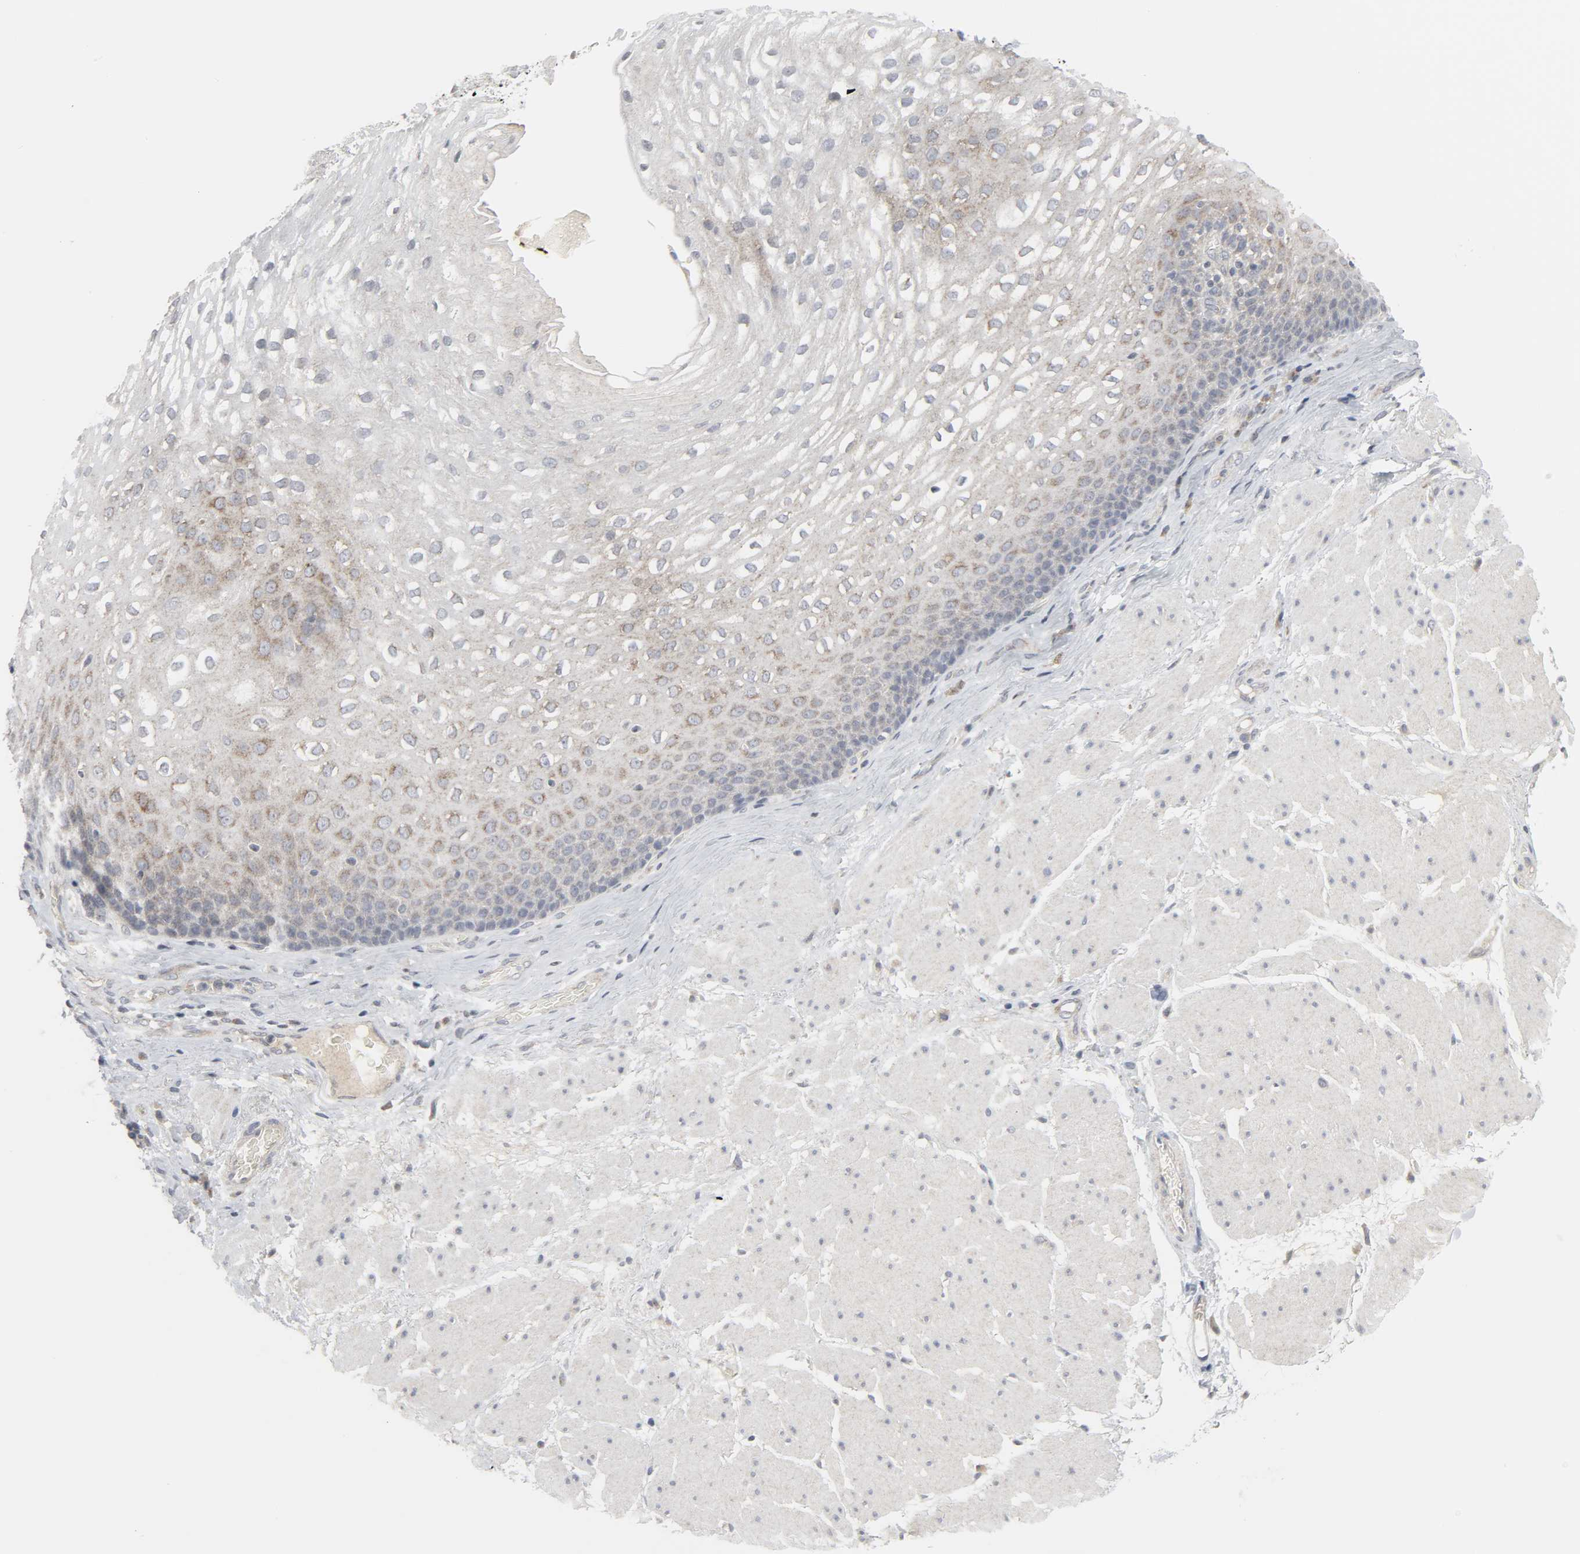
{"staining": {"intensity": "moderate", "quantity": "25%-75%", "location": "cytoplasmic/membranous"}, "tissue": "esophagus", "cell_type": "Squamous epithelial cells", "image_type": "normal", "snomed": [{"axis": "morphology", "description": "Normal tissue, NOS"}, {"axis": "topography", "description": "Esophagus"}], "caption": "Immunohistochemical staining of benign human esophagus displays moderate cytoplasmic/membranous protein expression in about 25%-75% of squamous epithelial cells. (DAB (3,3'-diaminobenzidine) IHC with brightfield microscopy, high magnification).", "gene": "CLIP1", "patient": {"sex": "male", "age": 48}}